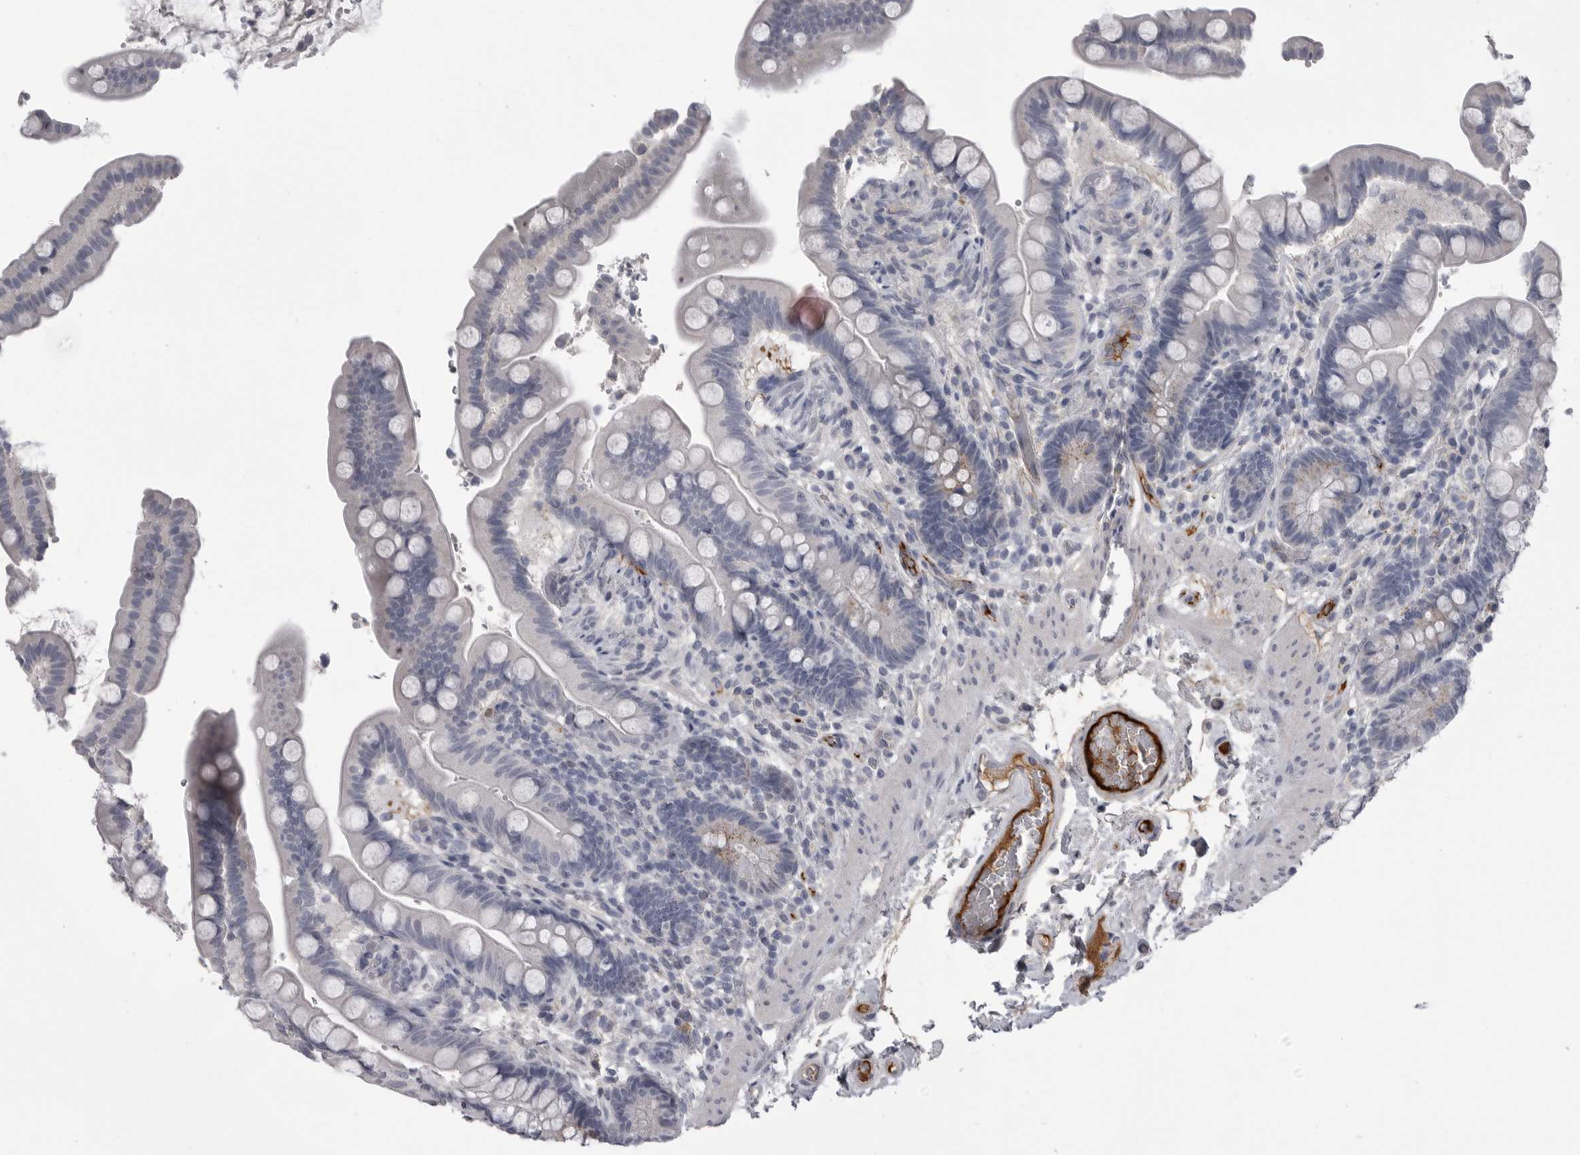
{"staining": {"intensity": "weak", "quantity": "25%-75%", "location": "cytoplasmic/membranous"}, "tissue": "colon", "cell_type": "Endothelial cells", "image_type": "normal", "snomed": [{"axis": "morphology", "description": "Normal tissue, NOS"}, {"axis": "topography", "description": "Smooth muscle"}, {"axis": "topography", "description": "Colon"}], "caption": "High-magnification brightfield microscopy of unremarkable colon stained with DAB (3,3'-diaminobenzidine) (brown) and counterstained with hematoxylin (blue). endothelial cells exhibit weak cytoplasmic/membranous staining is seen in approximately25%-75% of cells.", "gene": "SERPING1", "patient": {"sex": "male", "age": 73}}